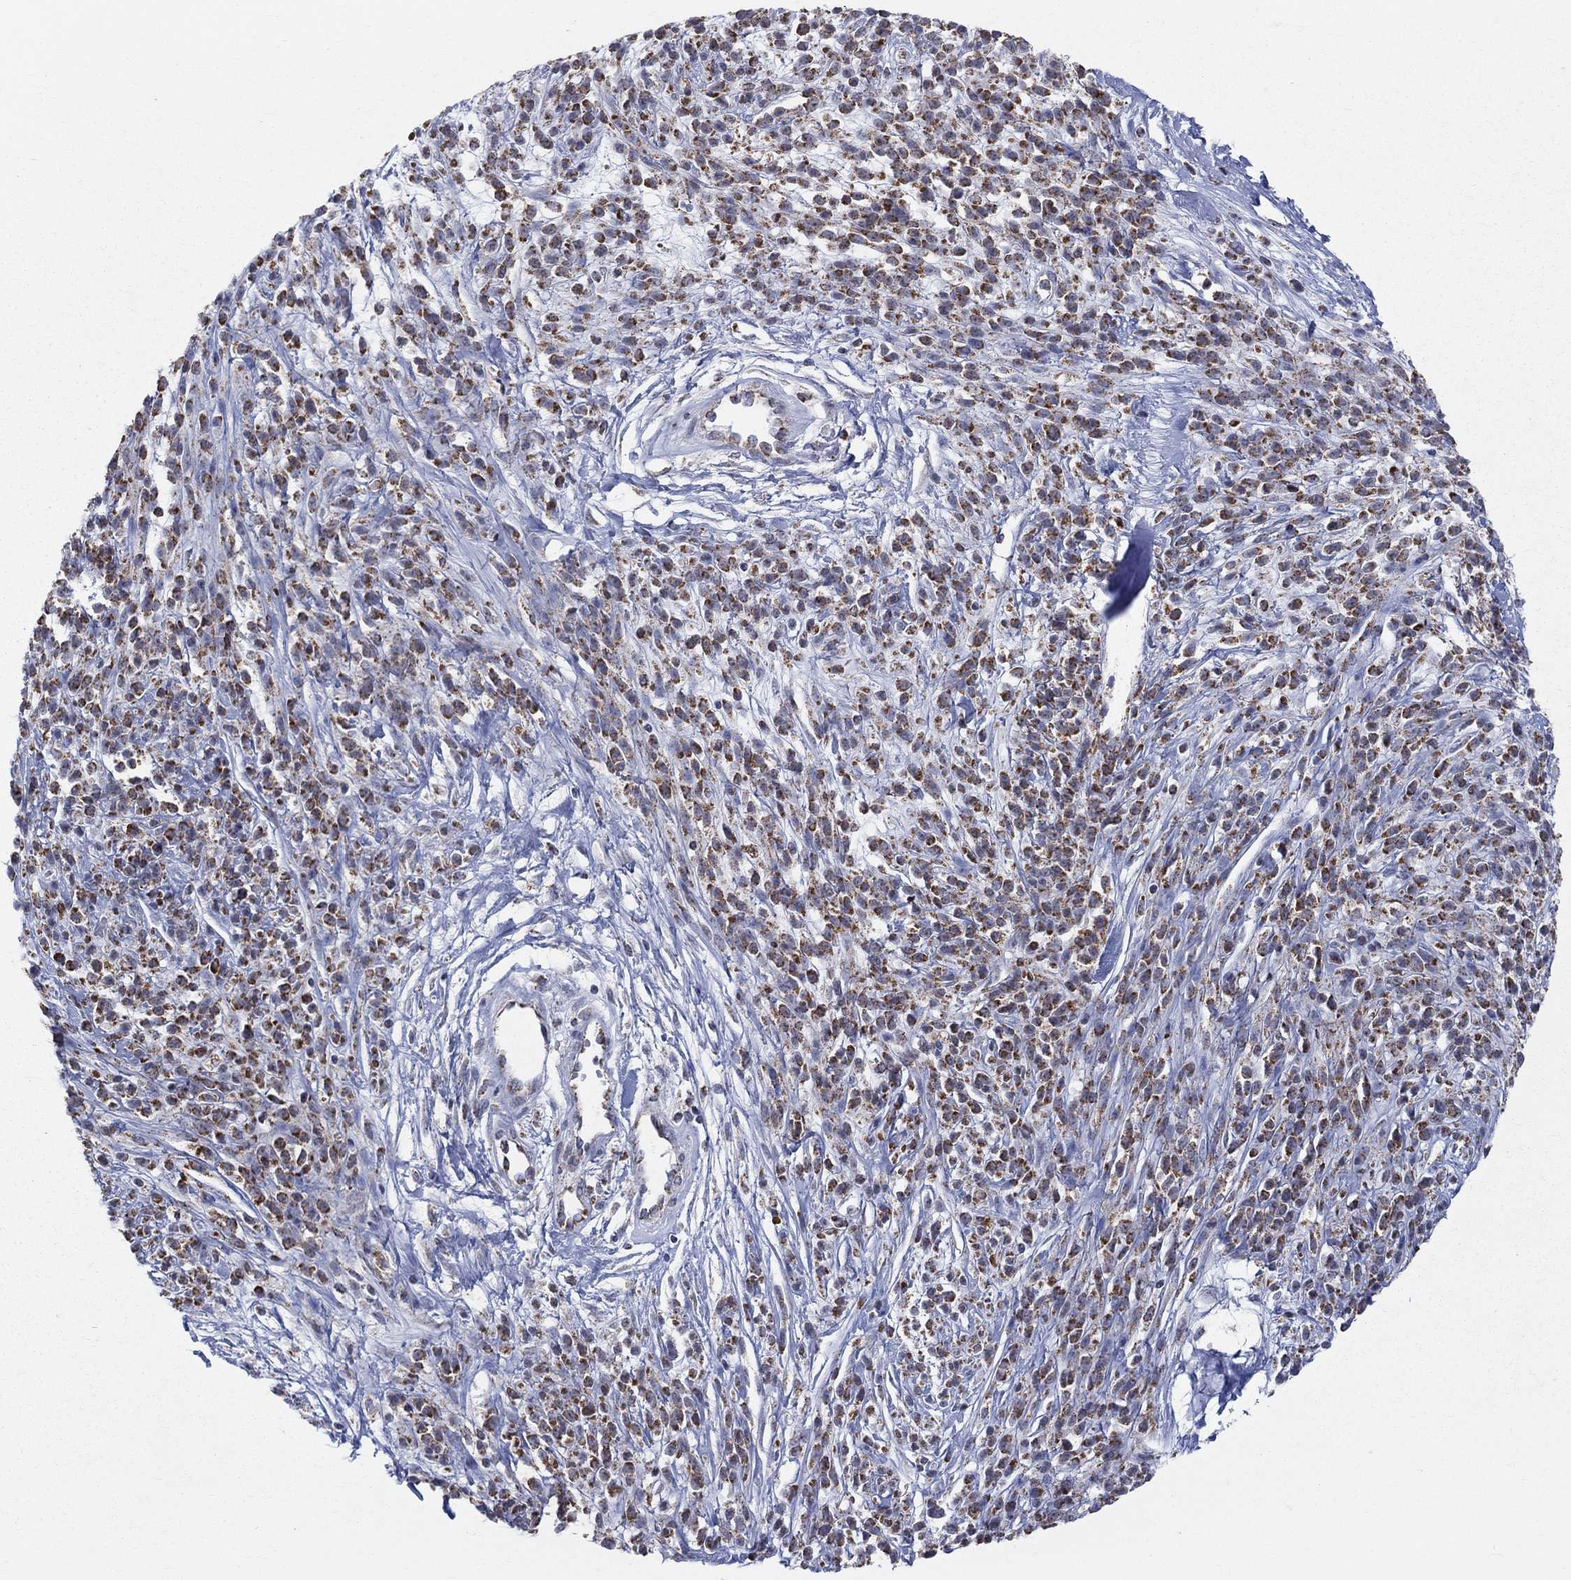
{"staining": {"intensity": "strong", "quantity": ">75%", "location": "cytoplasmic/membranous"}, "tissue": "melanoma", "cell_type": "Tumor cells", "image_type": "cancer", "snomed": [{"axis": "morphology", "description": "Malignant melanoma, NOS"}, {"axis": "topography", "description": "Skin"}, {"axis": "topography", "description": "Skin of trunk"}], "caption": "Strong cytoplasmic/membranous protein expression is present in about >75% of tumor cells in melanoma. Using DAB (3,3'-diaminobenzidine) (brown) and hematoxylin (blue) stains, captured at high magnification using brightfield microscopy.", "gene": "KISS1R", "patient": {"sex": "male", "age": 74}}